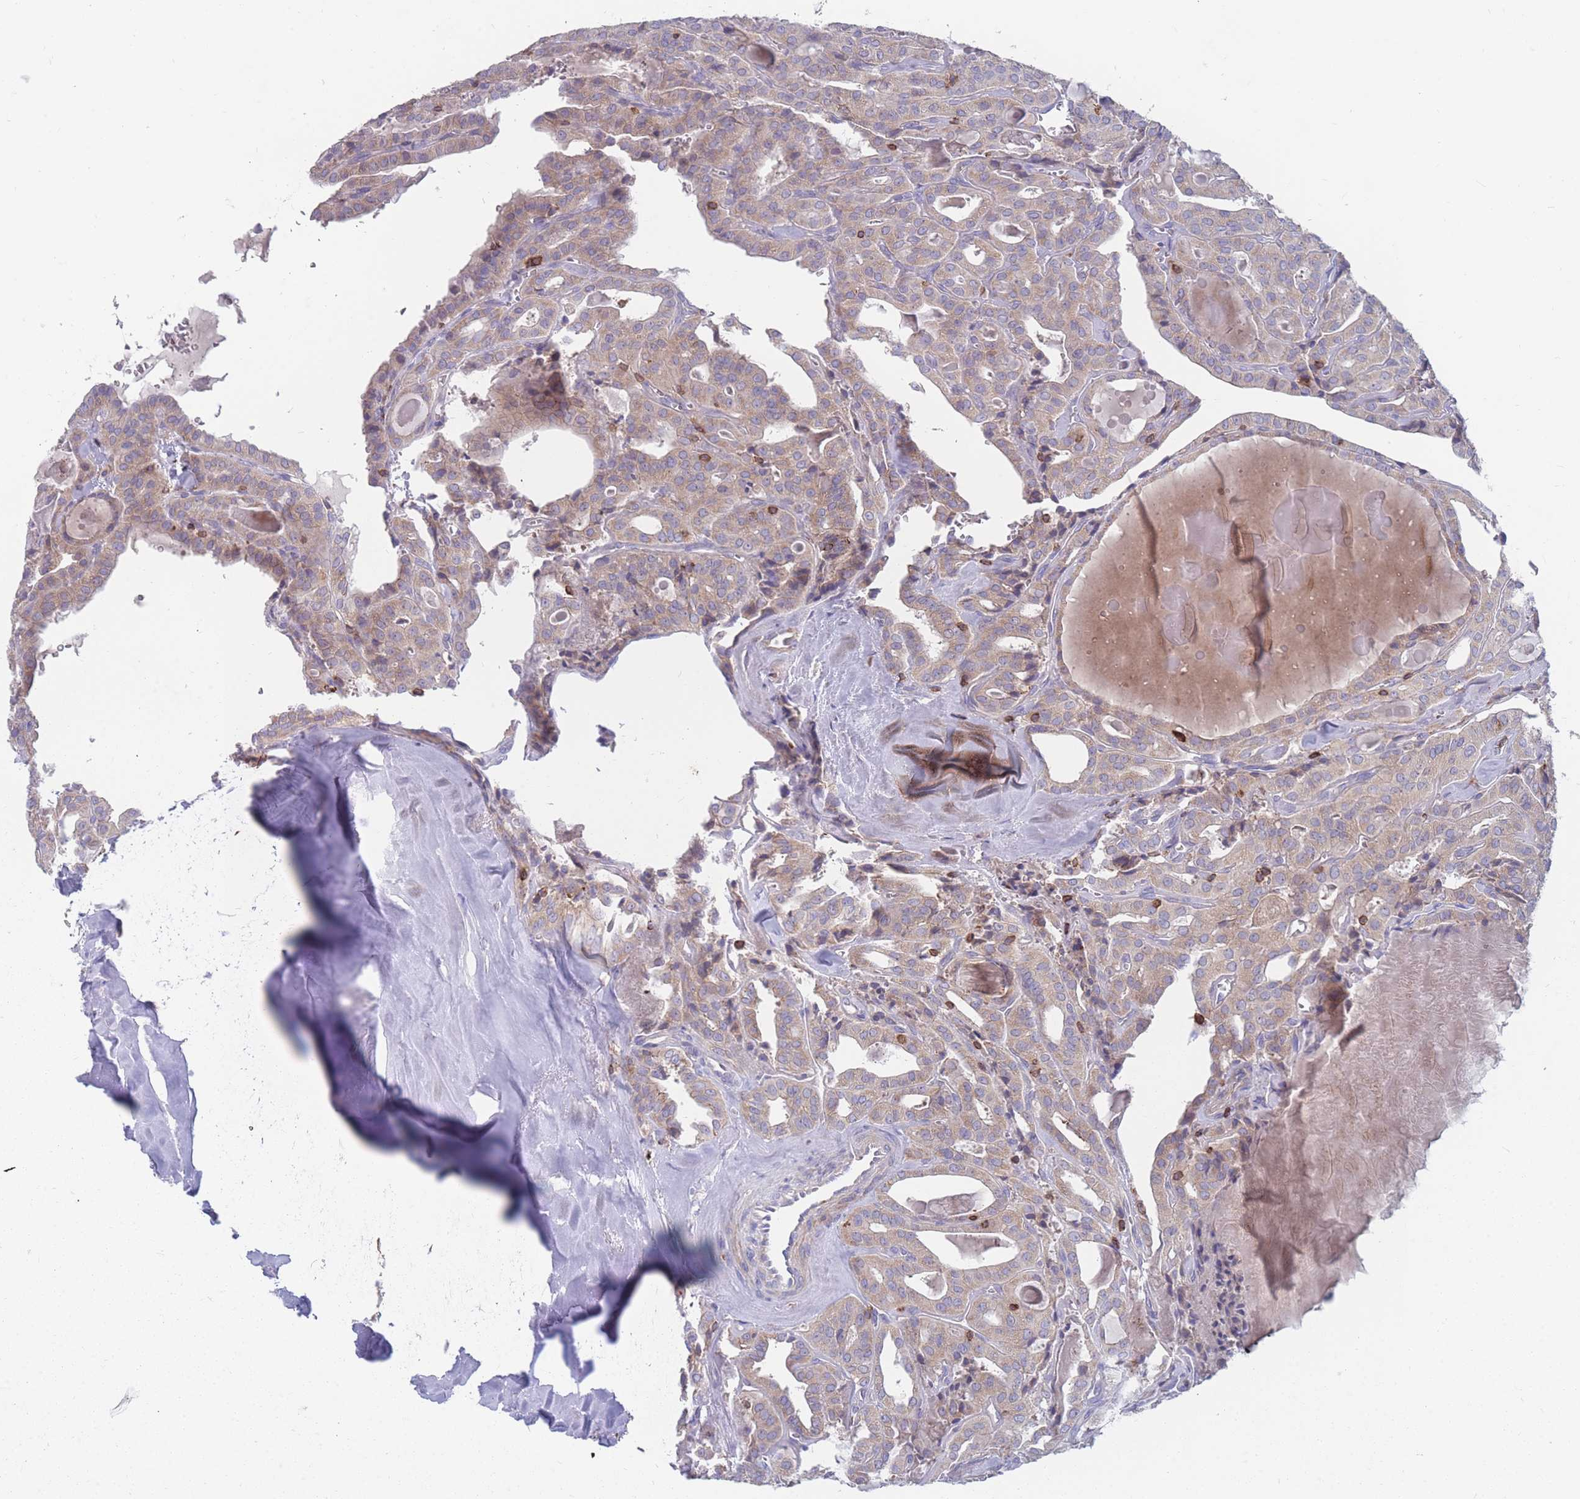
{"staining": {"intensity": "weak", "quantity": ">75%", "location": "cytoplasmic/membranous"}, "tissue": "thyroid cancer", "cell_type": "Tumor cells", "image_type": "cancer", "snomed": [{"axis": "morphology", "description": "Papillary adenocarcinoma, NOS"}, {"axis": "topography", "description": "Thyroid gland"}], "caption": "A photomicrograph of human papillary adenocarcinoma (thyroid) stained for a protein displays weak cytoplasmic/membranous brown staining in tumor cells. Using DAB (3,3'-diaminobenzidine) (brown) and hematoxylin (blue) stains, captured at high magnification using brightfield microscopy.", "gene": "CD33", "patient": {"sex": "male", "age": 52}}